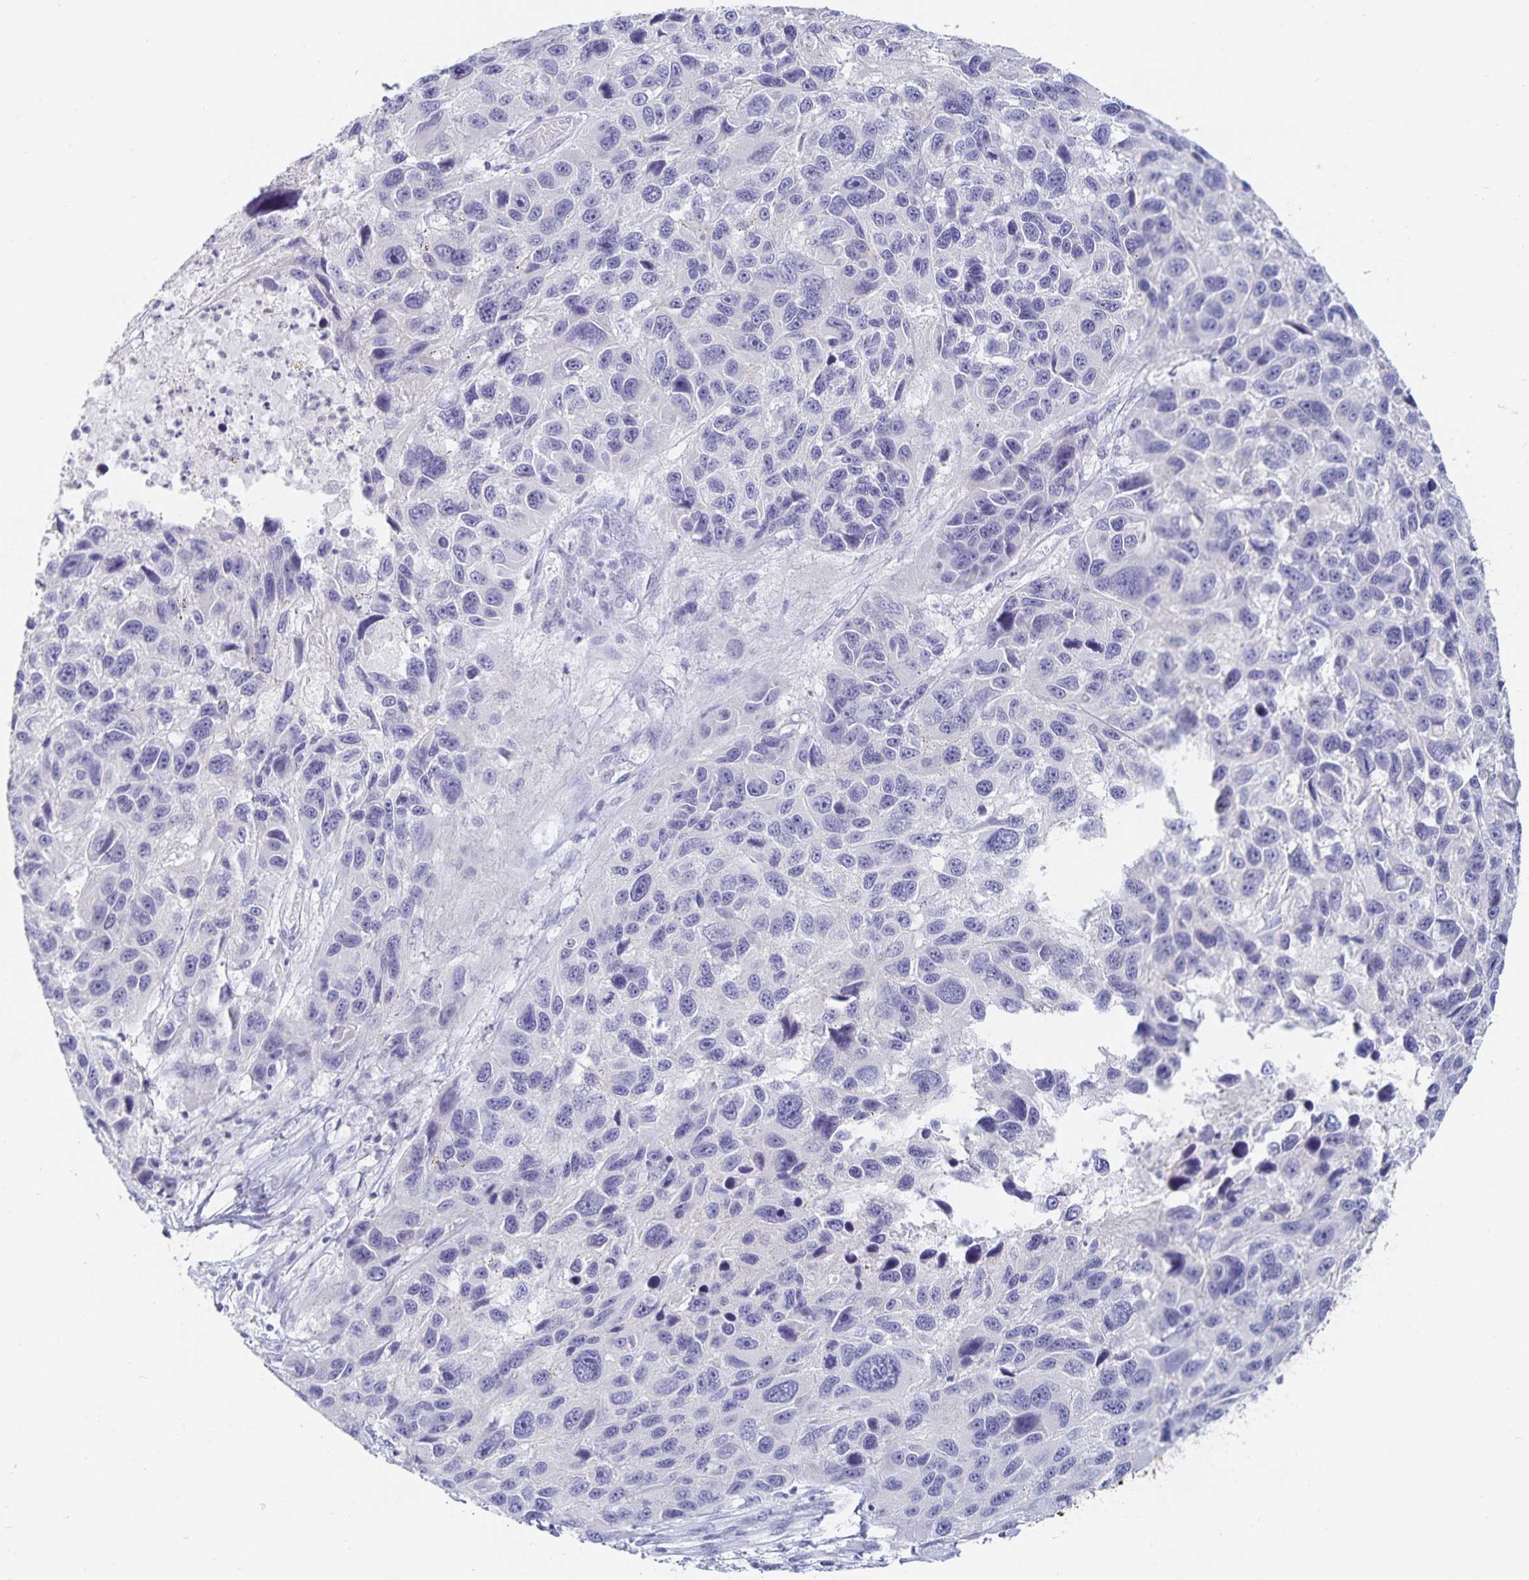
{"staining": {"intensity": "negative", "quantity": "none", "location": "none"}, "tissue": "melanoma", "cell_type": "Tumor cells", "image_type": "cancer", "snomed": [{"axis": "morphology", "description": "Malignant melanoma, NOS"}, {"axis": "topography", "description": "Skin"}], "caption": "DAB (3,3'-diaminobenzidine) immunohistochemical staining of human melanoma reveals no significant positivity in tumor cells.", "gene": "SFTPA1", "patient": {"sex": "male", "age": 53}}